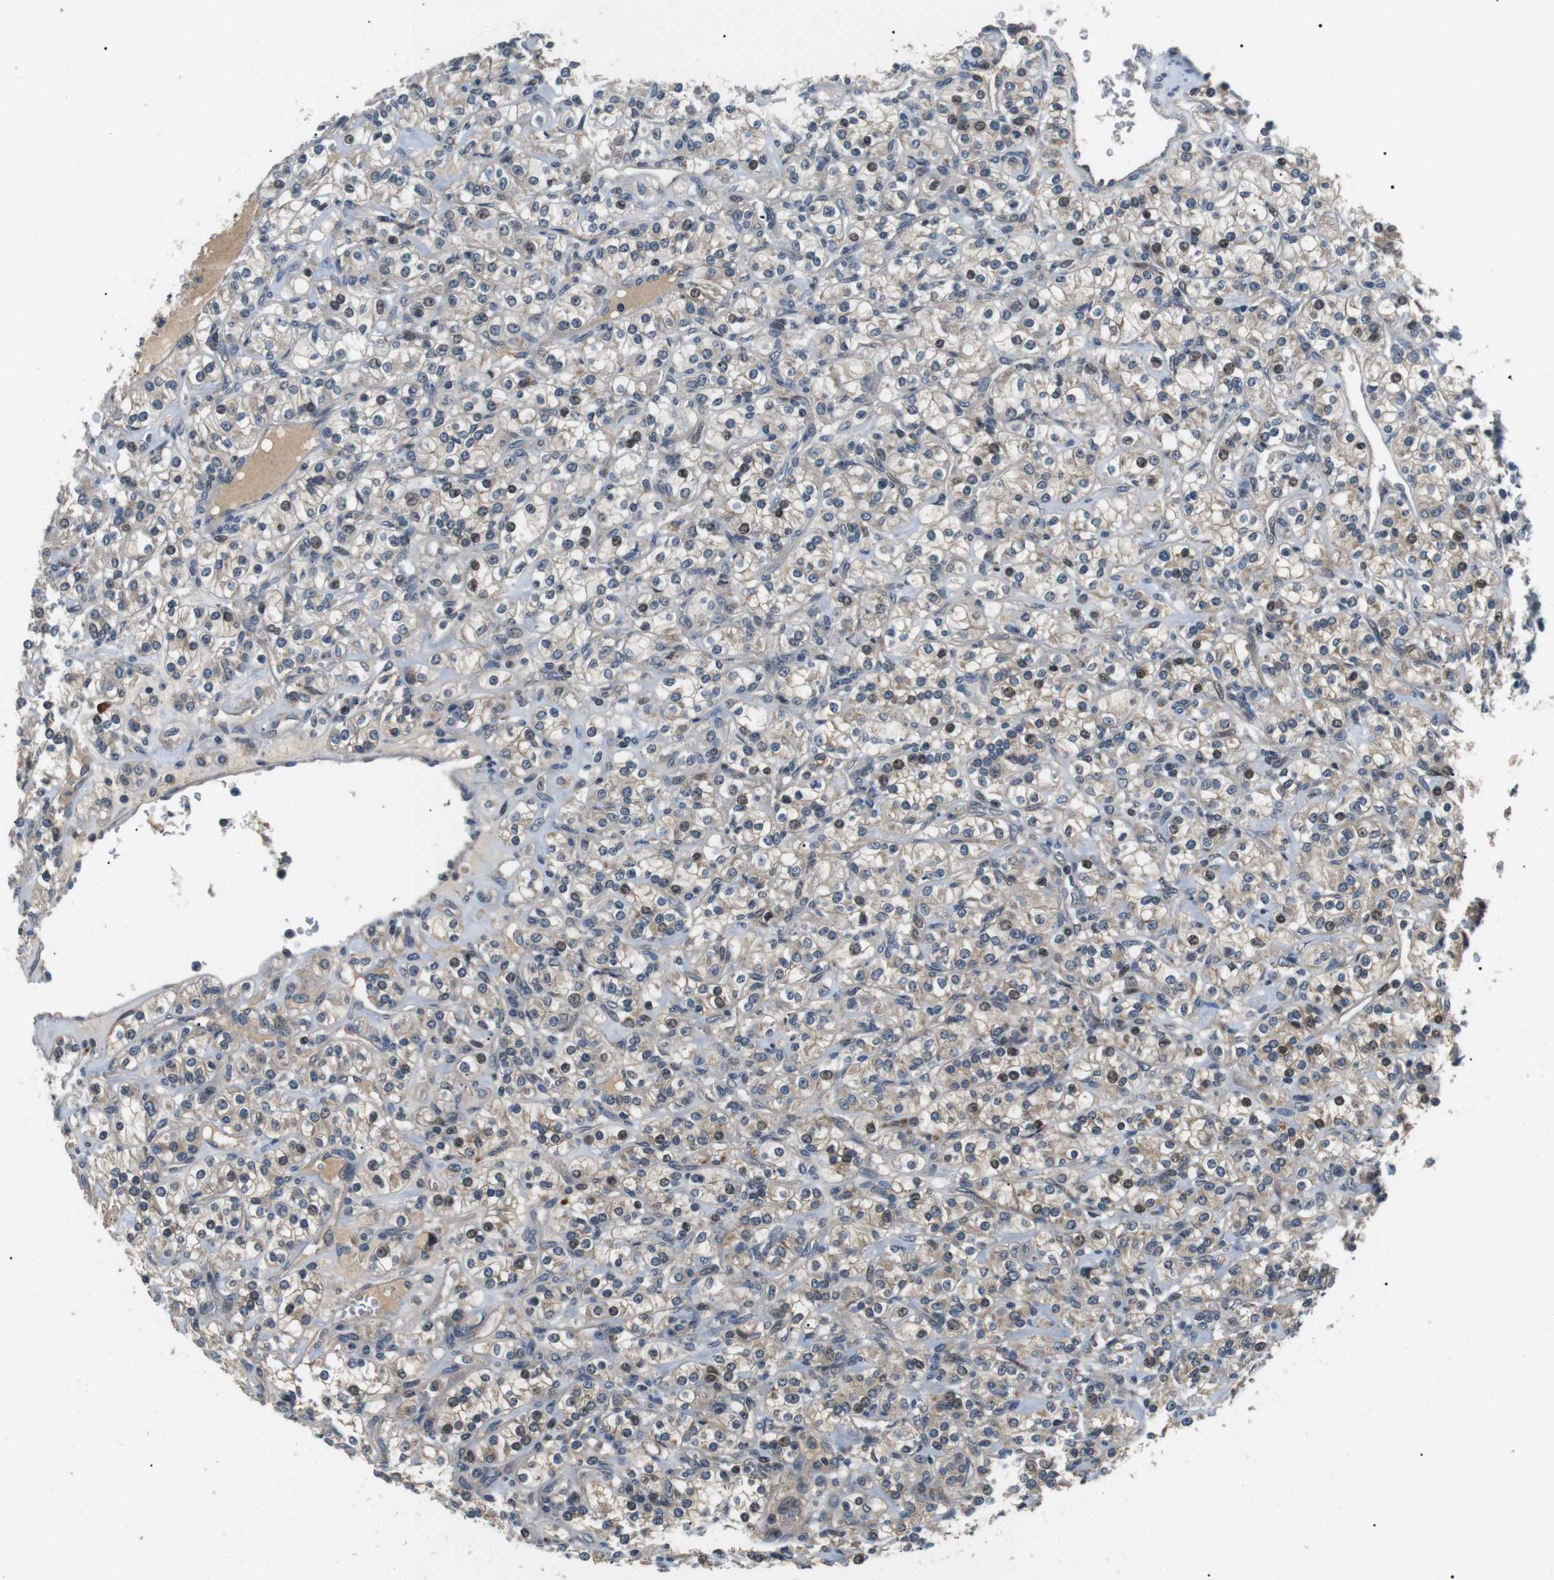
{"staining": {"intensity": "negative", "quantity": "none", "location": "none"}, "tissue": "renal cancer", "cell_type": "Tumor cells", "image_type": "cancer", "snomed": [{"axis": "morphology", "description": "Adenocarcinoma, NOS"}, {"axis": "topography", "description": "Kidney"}], "caption": "There is no significant expression in tumor cells of renal cancer (adenocarcinoma).", "gene": "HSPA13", "patient": {"sex": "male", "age": 77}}